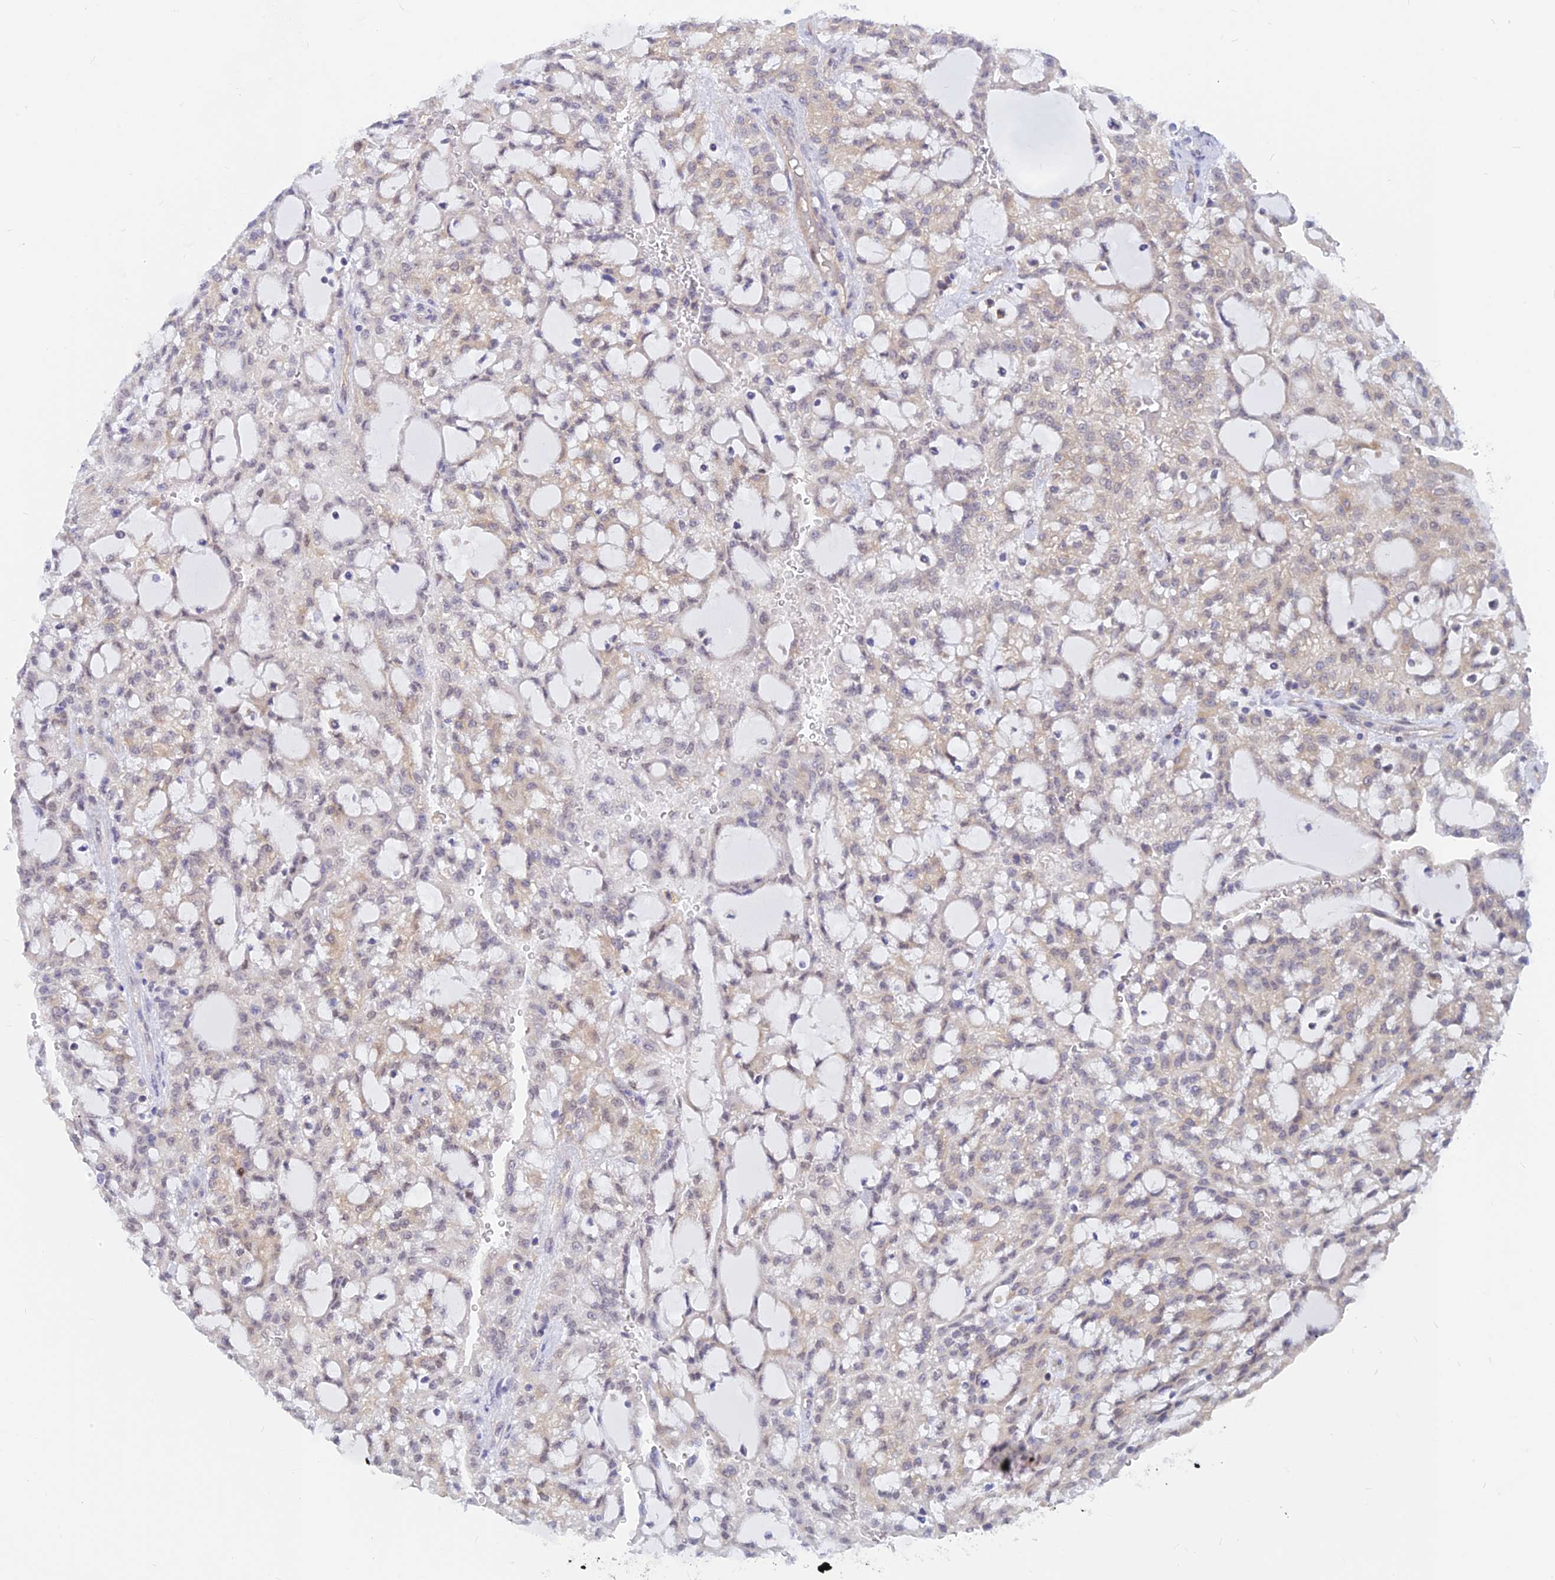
{"staining": {"intensity": "negative", "quantity": "none", "location": "none"}, "tissue": "renal cancer", "cell_type": "Tumor cells", "image_type": "cancer", "snomed": [{"axis": "morphology", "description": "Adenocarcinoma, NOS"}, {"axis": "topography", "description": "Kidney"}], "caption": "This is an immunohistochemistry (IHC) photomicrograph of human adenocarcinoma (renal). There is no positivity in tumor cells.", "gene": "DNAJC16", "patient": {"sex": "male", "age": 63}}